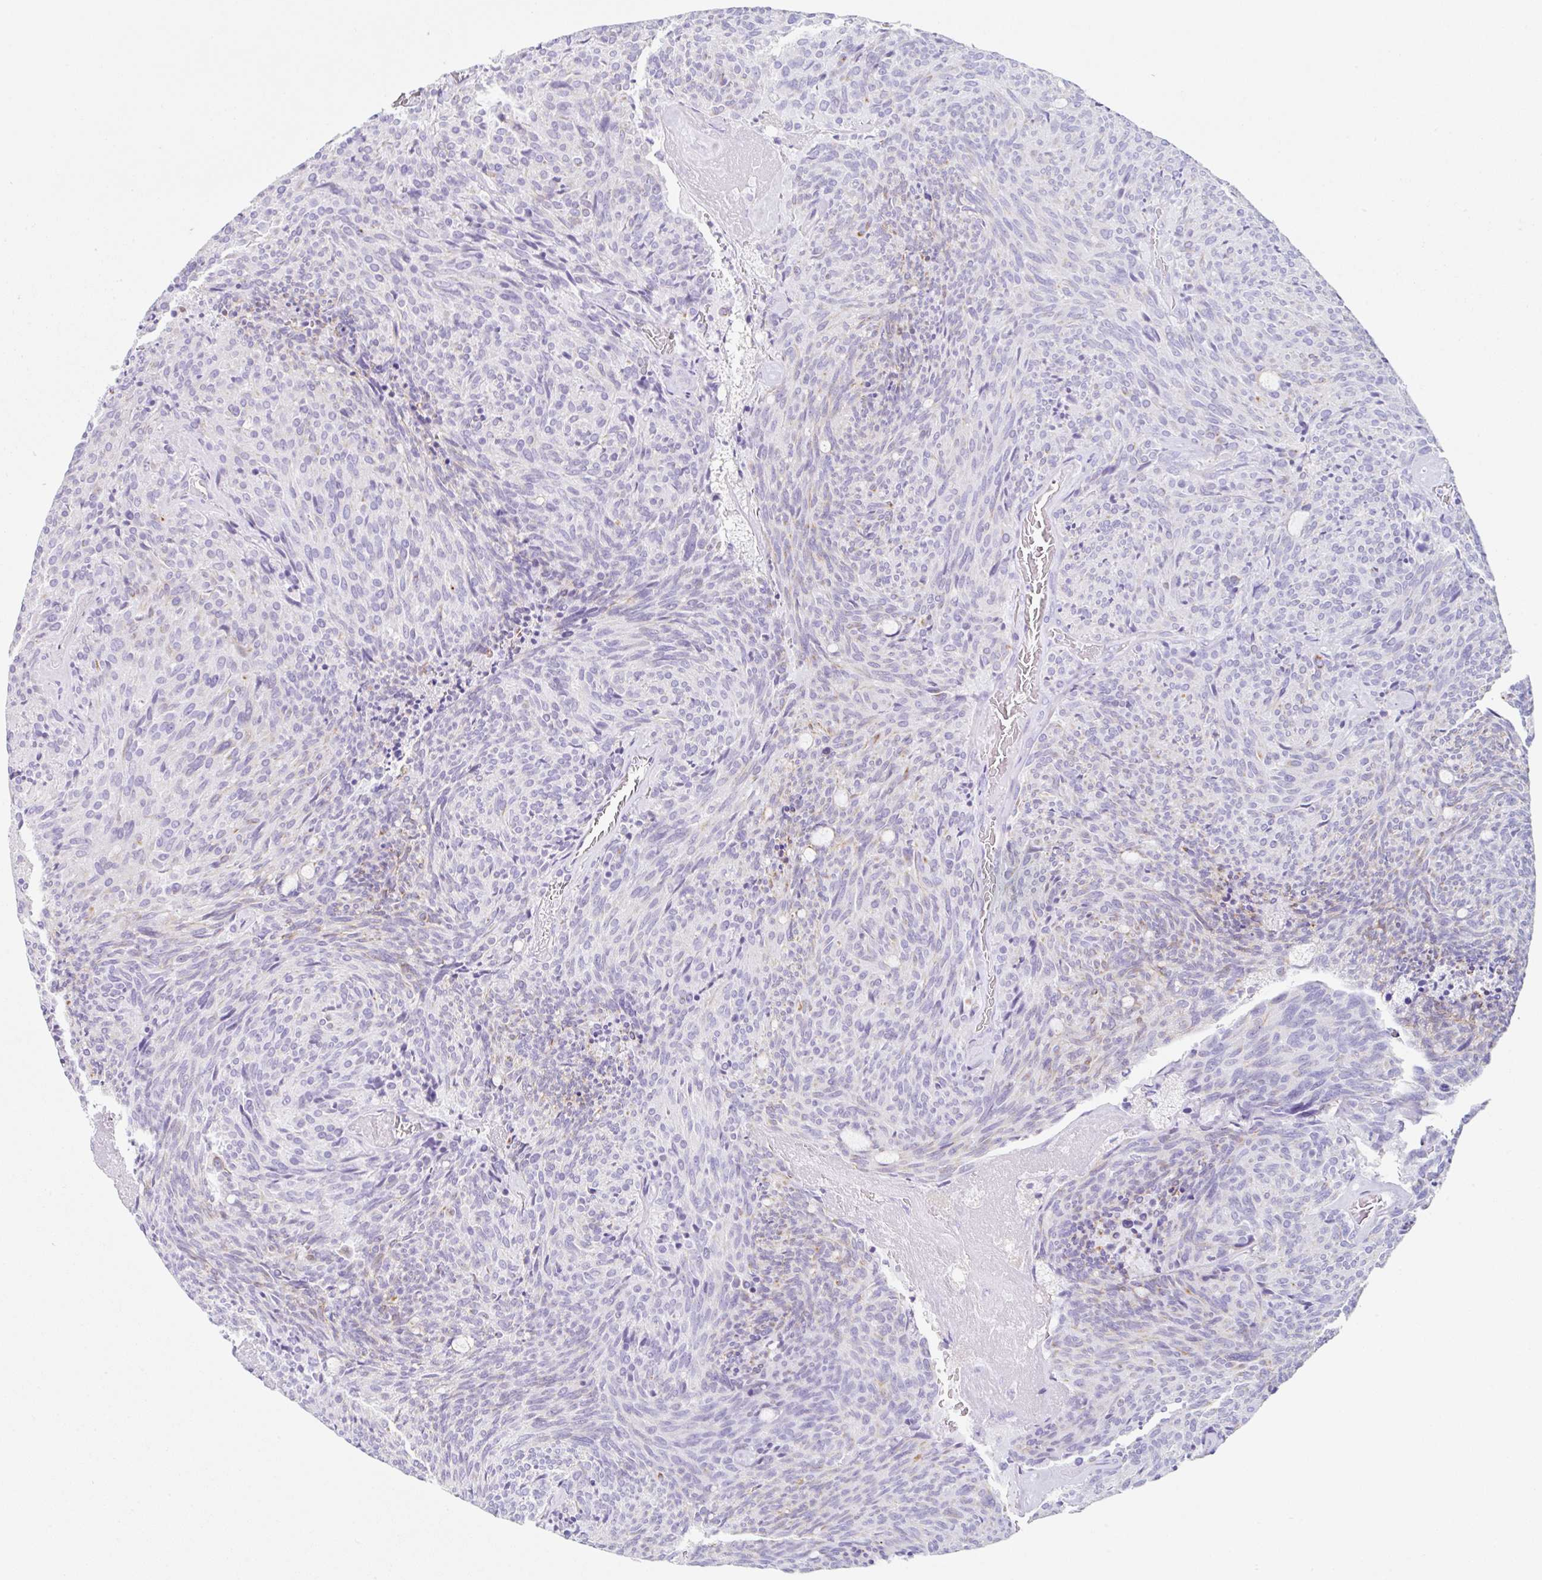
{"staining": {"intensity": "negative", "quantity": "none", "location": "none"}, "tissue": "carcinoid", "cell_type": "Tumor cells", "image_type": "cancer", "snomed": [{"axis": "morphology", "description": "Carcinoid, malignant, NOS"}, {"axis": "topography", "description": "Pancreas"}], "caption": "This is a image of immunohistochemistry staining of carcinoid, which shows no expression in tumor cells.", "gene": "CLDND2", "patient": {"sex": "female", "age": 54}}